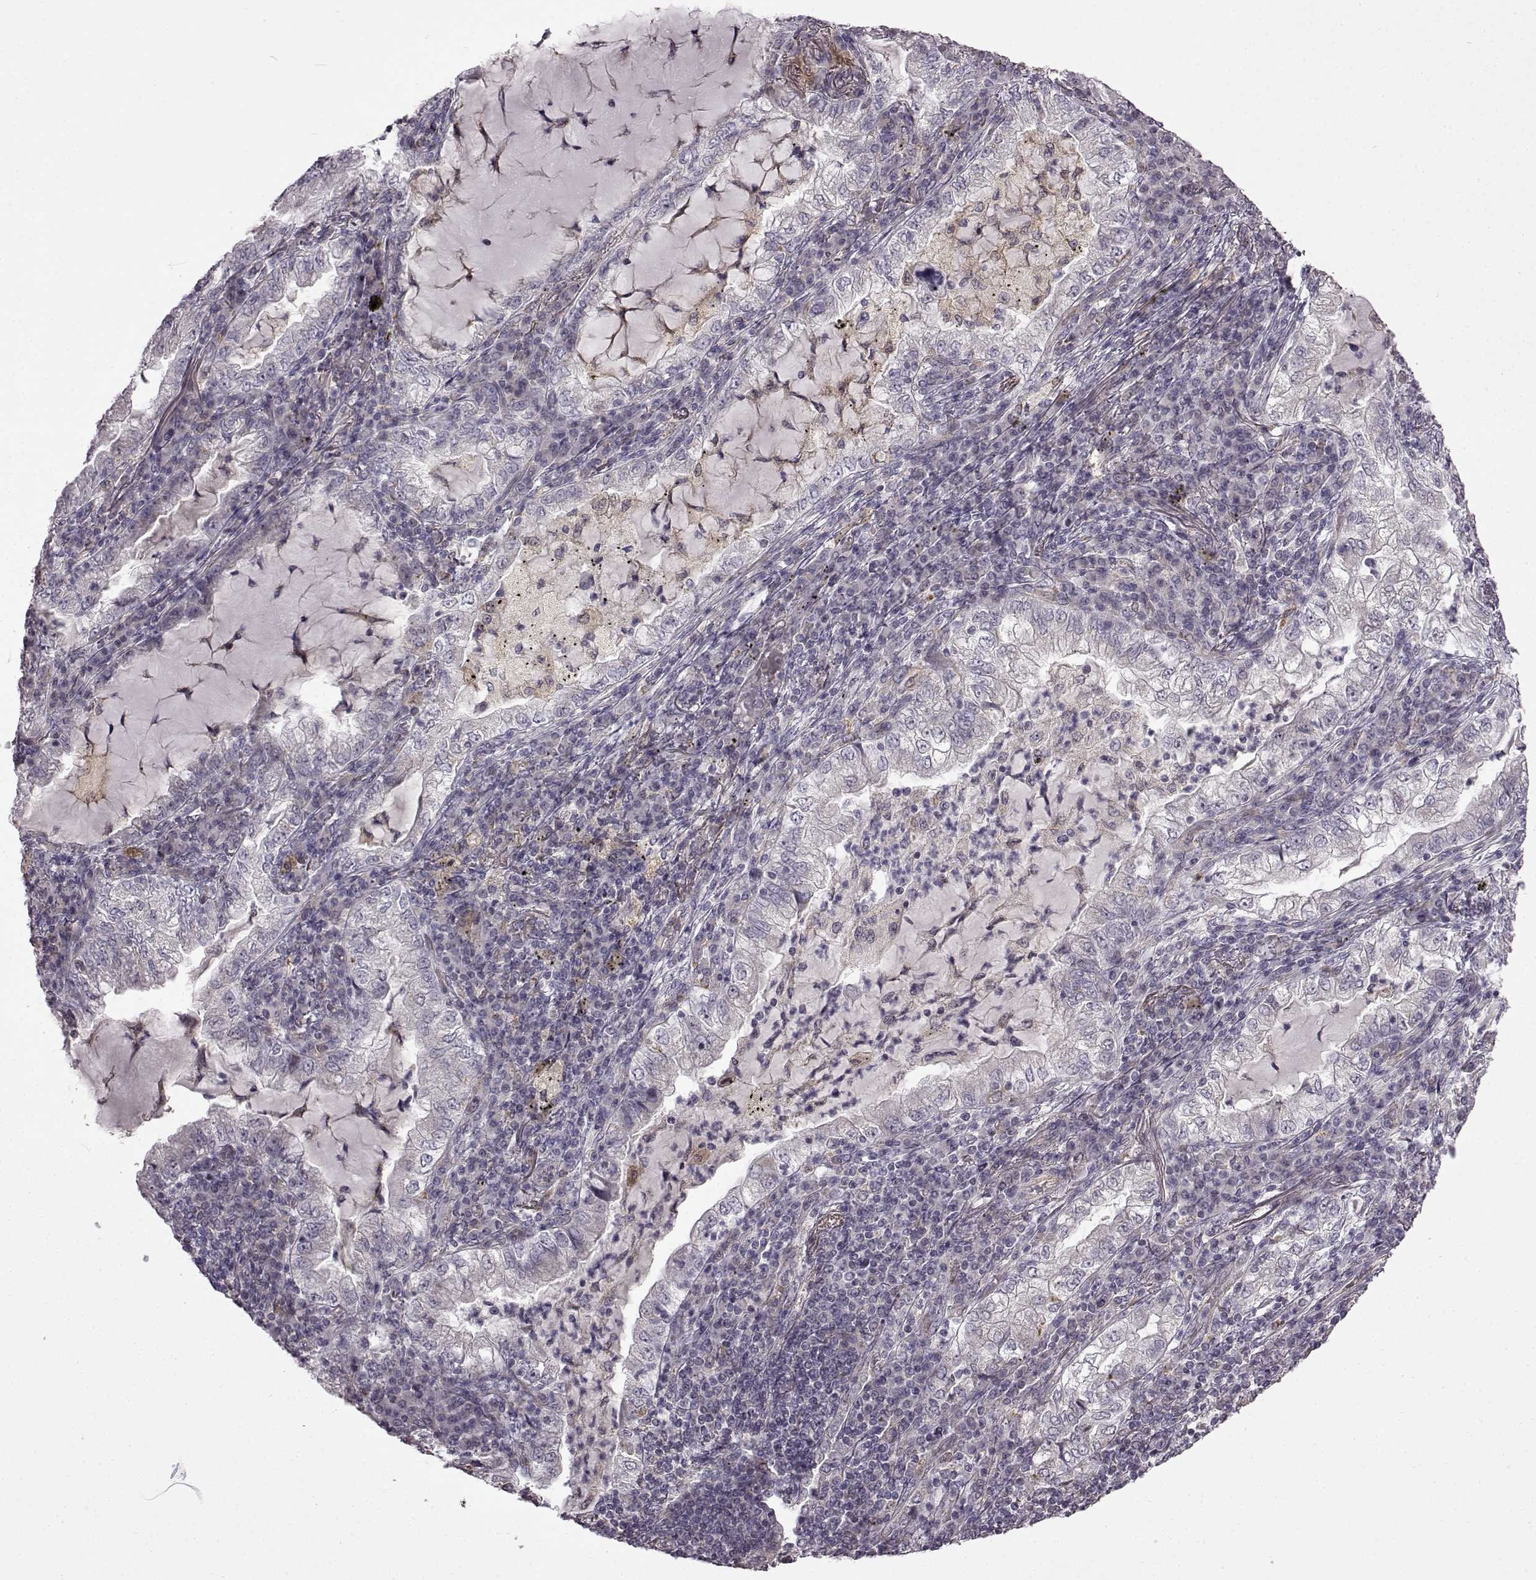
{"staining": {"intensity": "negative", "quantity": "none", "location": "none"}, "tissue": "lung cancer", "cell_type": "Tumor cells", "image_type": "cancer", "snomed": [{"axis": "morphology", "description": "Adenocarcinoma, NOS"}, {"axis": "topography", "description": "Lung"}], "caption": "The photomicrograph demonstrates no significant staining in tumor cells of lung adenocarcinoma.", "gene": "B3GNT6", "patient": {"sex": "female", "age": 73}}